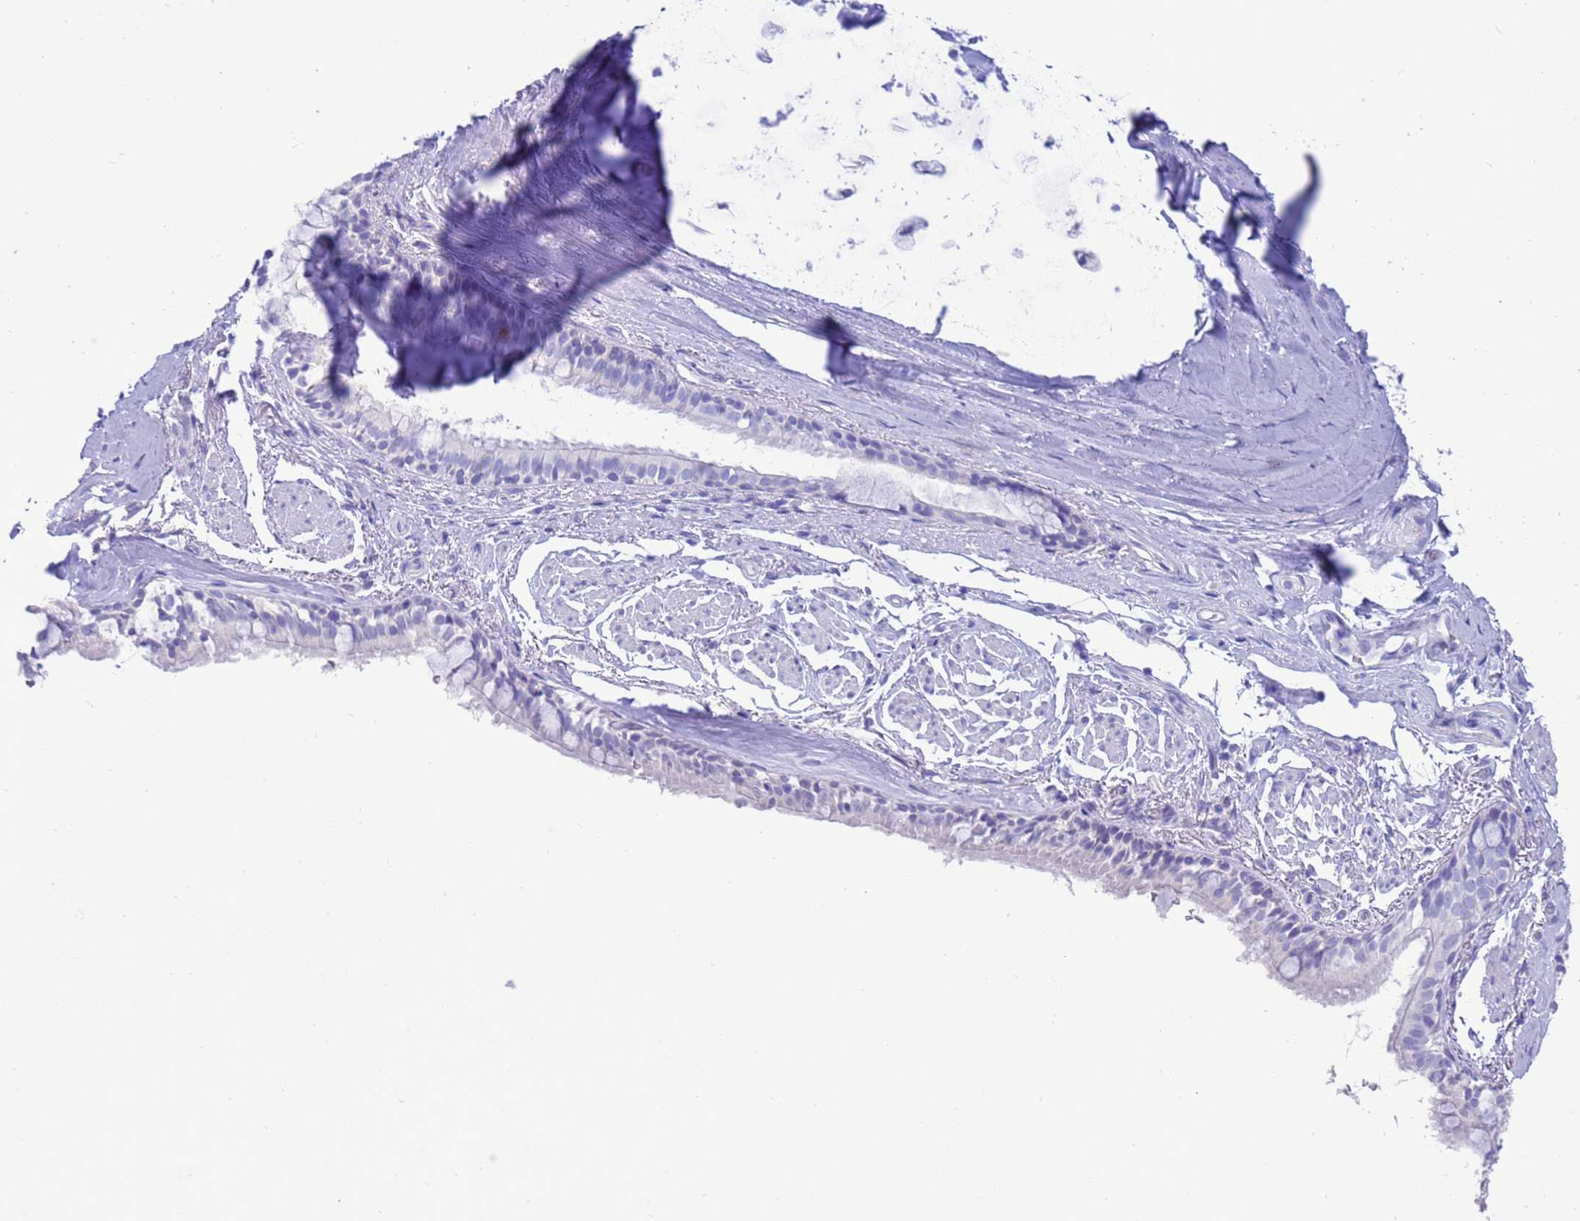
{"staining": {"intensity": "negative", "quantity": "none", "location": "none"}, "tissue": "bronchus", "cell_type": "Respiratory epithelial cells", "image_type": "normal", "snomed": [{"axis": "morphology", "description": "Normal tissue, NOS"}, {"axis": "topography", "description": "Bronchus"}], "caption": "Immunohistochemistry photomicrograph of benign bronchus: human bronchus stained with DAB (3,3'-diaminobenzidine) reveals no significant protein expression in respiratory epithelial cells. The staining is performed using DAB brown chromogen with nuclei counter-stained in using hematoxylin.", "gene": "GSTM1", "patient": {"sex": "male", "age": 70}}